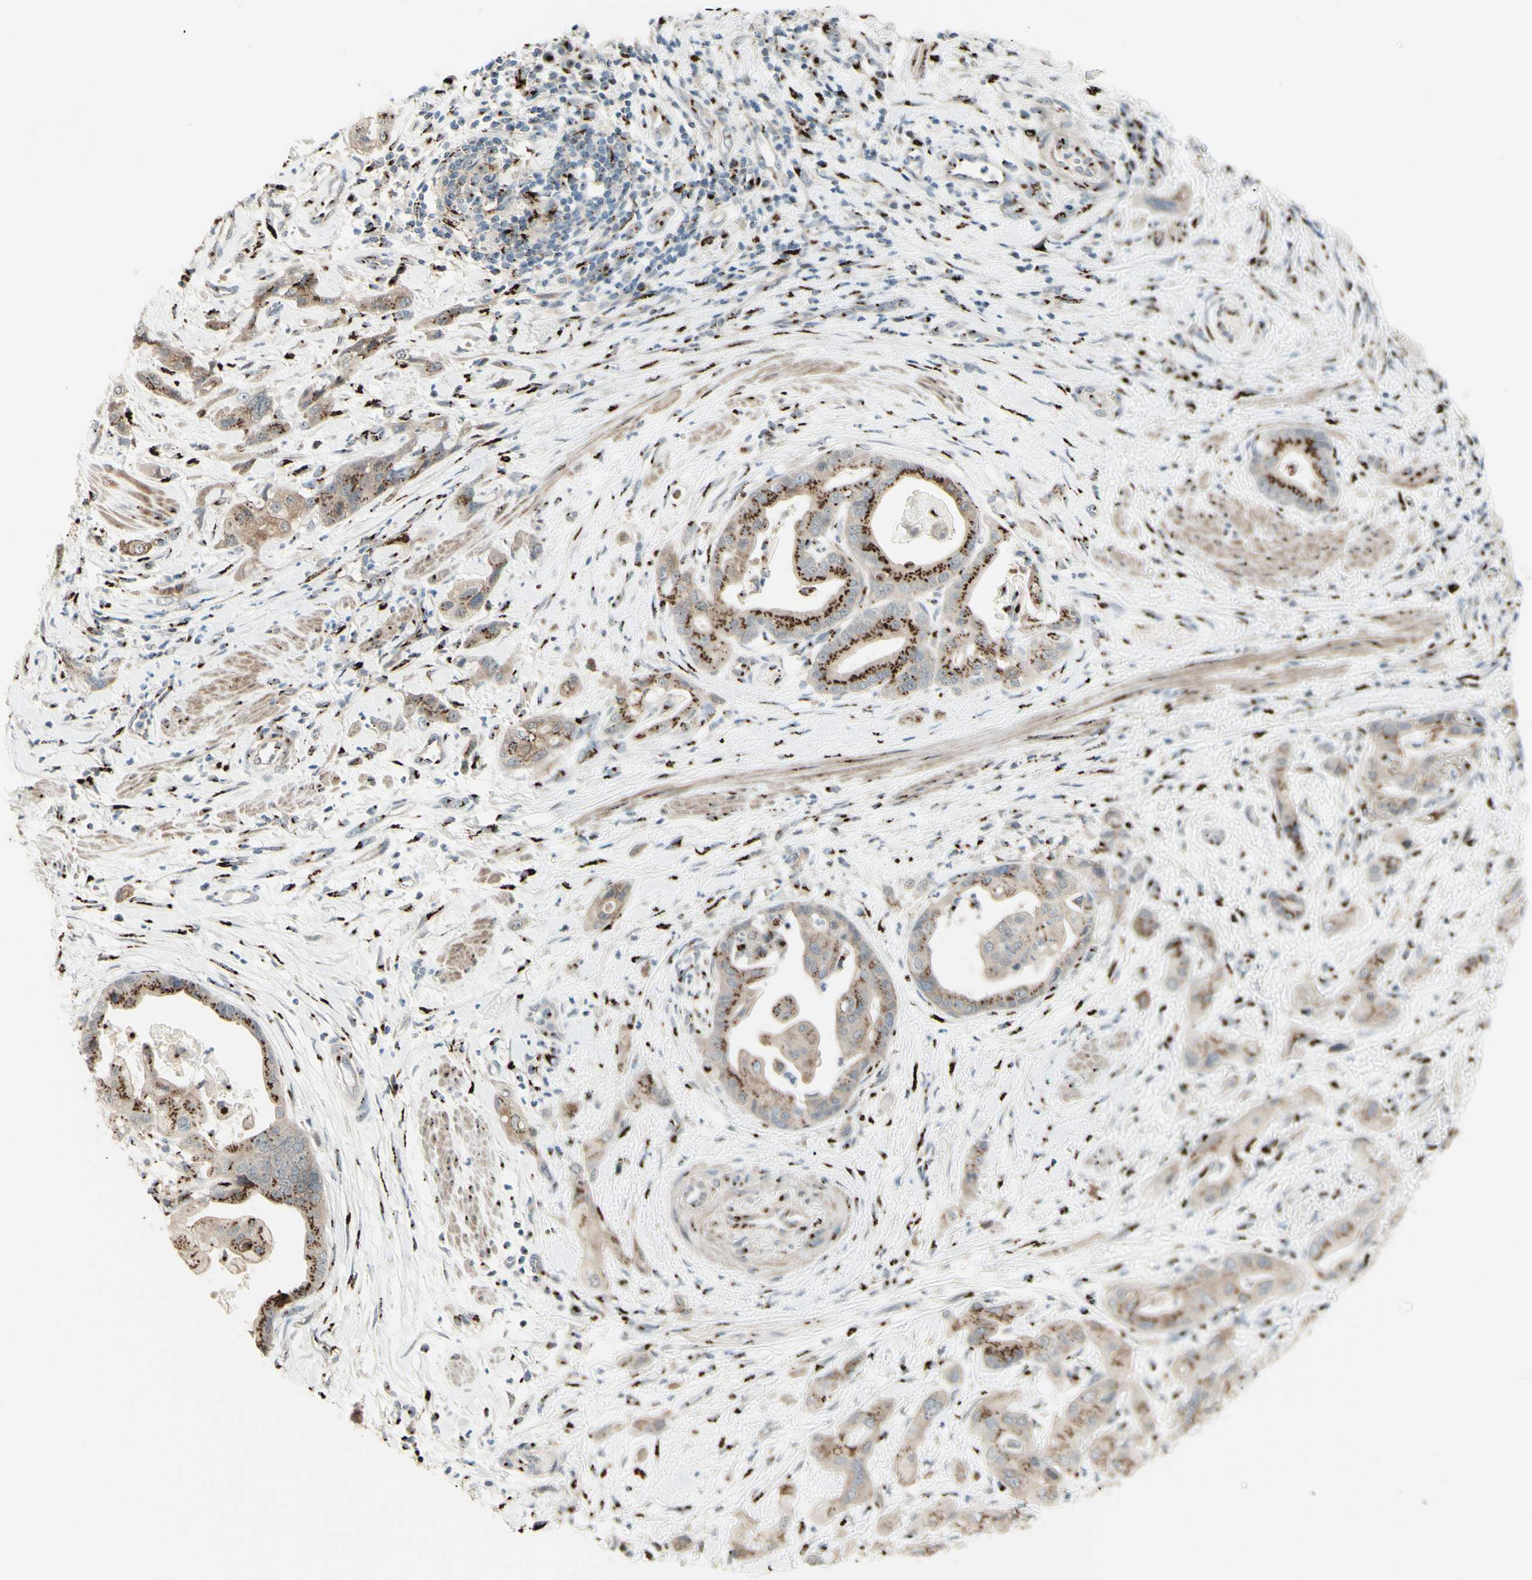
{"staining": {"intensity": "moderate", "quantity": ">75%", "location": "cytoplasmic/membranous"}, "tissue": "pancreatic cancer", "cell_type": "Tumor cells", "image_type": "cancer", "snomed": [{"axis": "morphology", "description": "Adenocarcinoma, NOS"}, {"axis": "topography", "description": "Pancreas"}], "caption": "DAB (3,3'-diaminobenzidine) immunohistochemical staining of human pancreatic cancer (adenocarcinoma) shows moderate cytoplasmic/membranous protein expression in approximately >75% of tumor cells.", "gene": "BPNT2", "patient": {"sex": "female", "age": 75}}